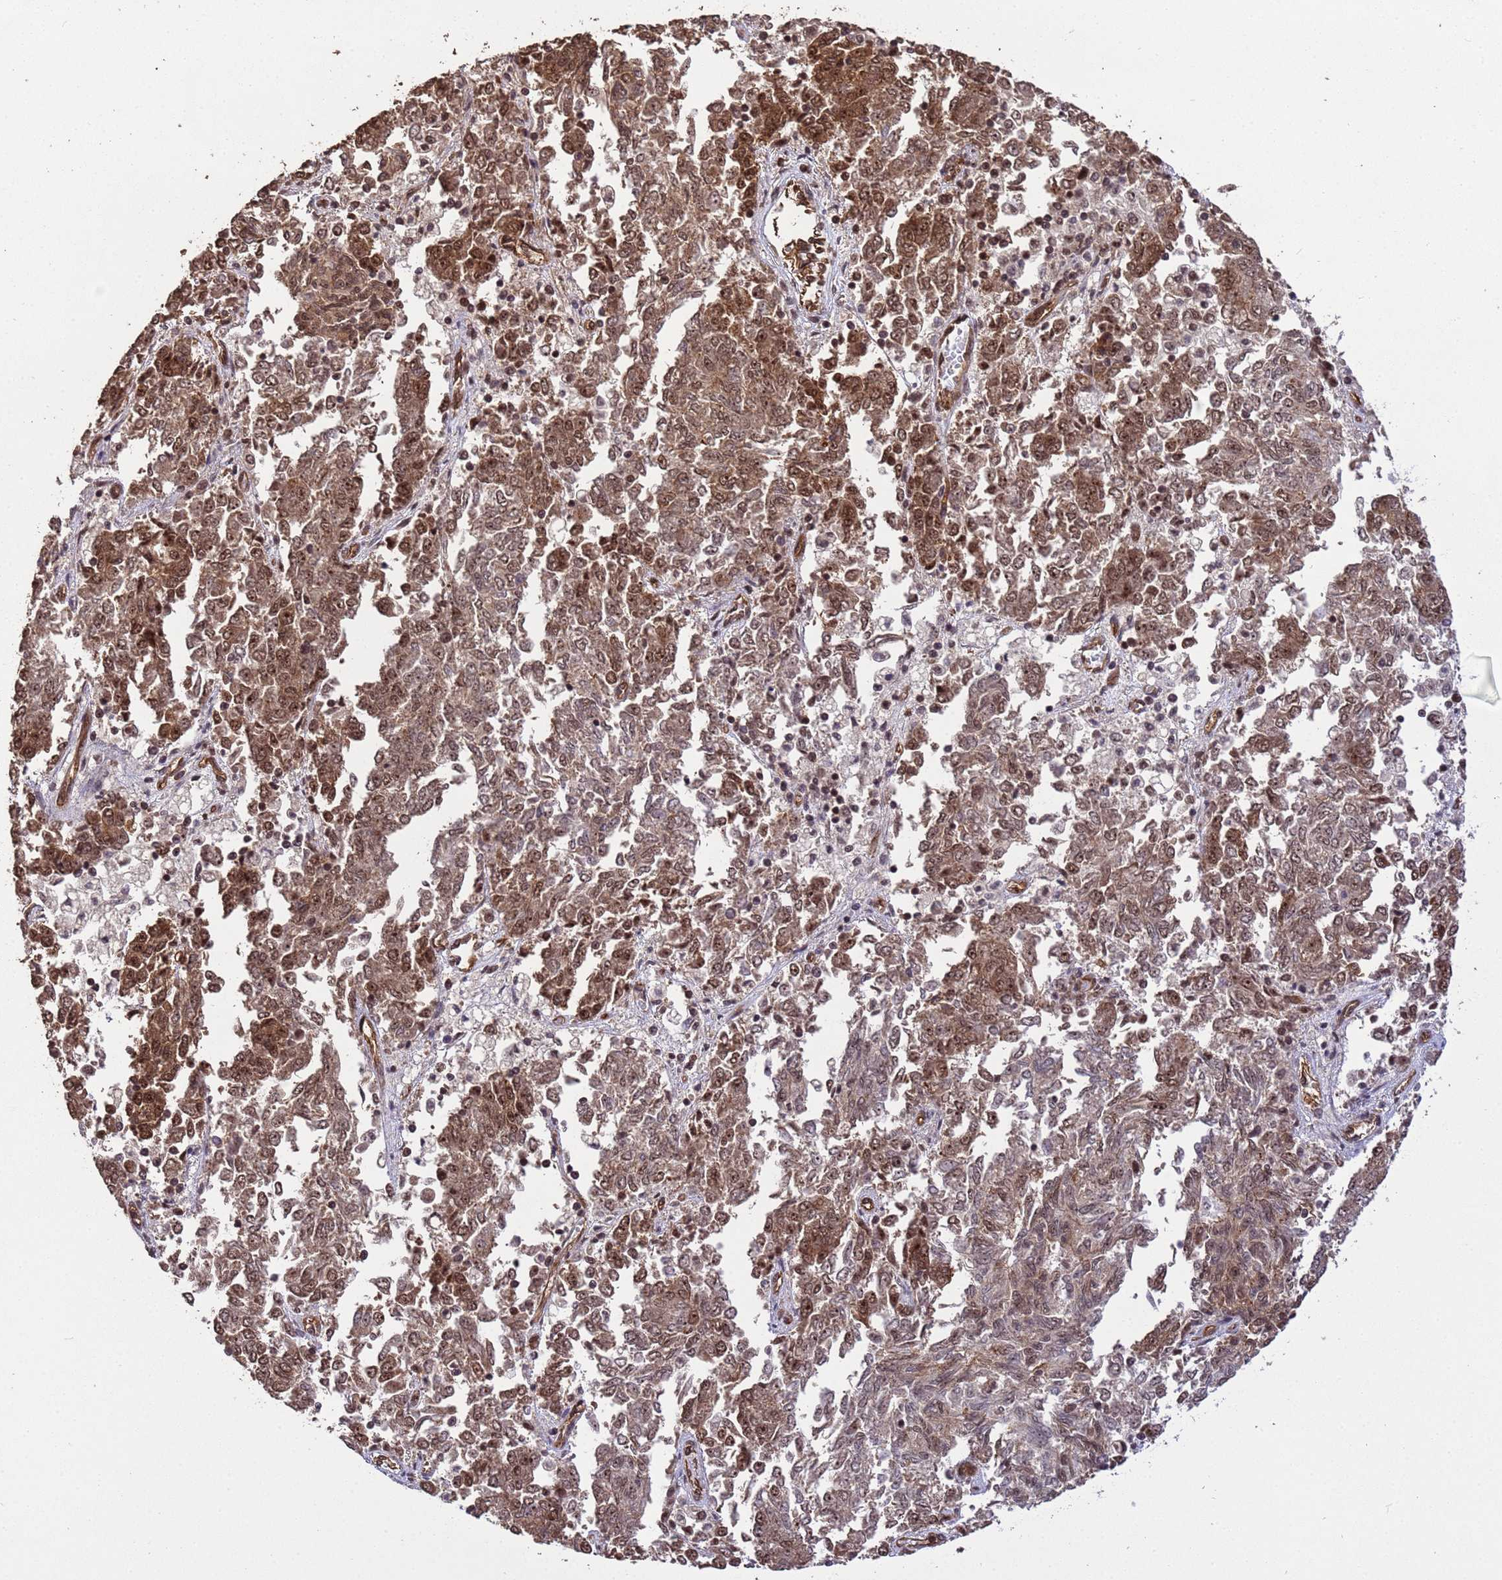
{"staining": {"intensity": "strong", "quantity": ">75%", "location": "cytoplasmic/membranous,nuclear"}, "tissue": "endometrial cancer", "cell_type": "Tumor cells", "image_type": "cancer", "snomed": [{"axis": "morphology", "description": "Adenocarcinoma, NOS"}, {"axis": "topography", "description": "Endometrium"}], "caption": "Protein expression analysis of human endometrial adenocarcinoma reveals strong cytoplasmic/membranous and nuclear staining in approximately >75% of tumor cells.", "gene": "SYF2", "patient": {"sex": "female", "age": 80}}